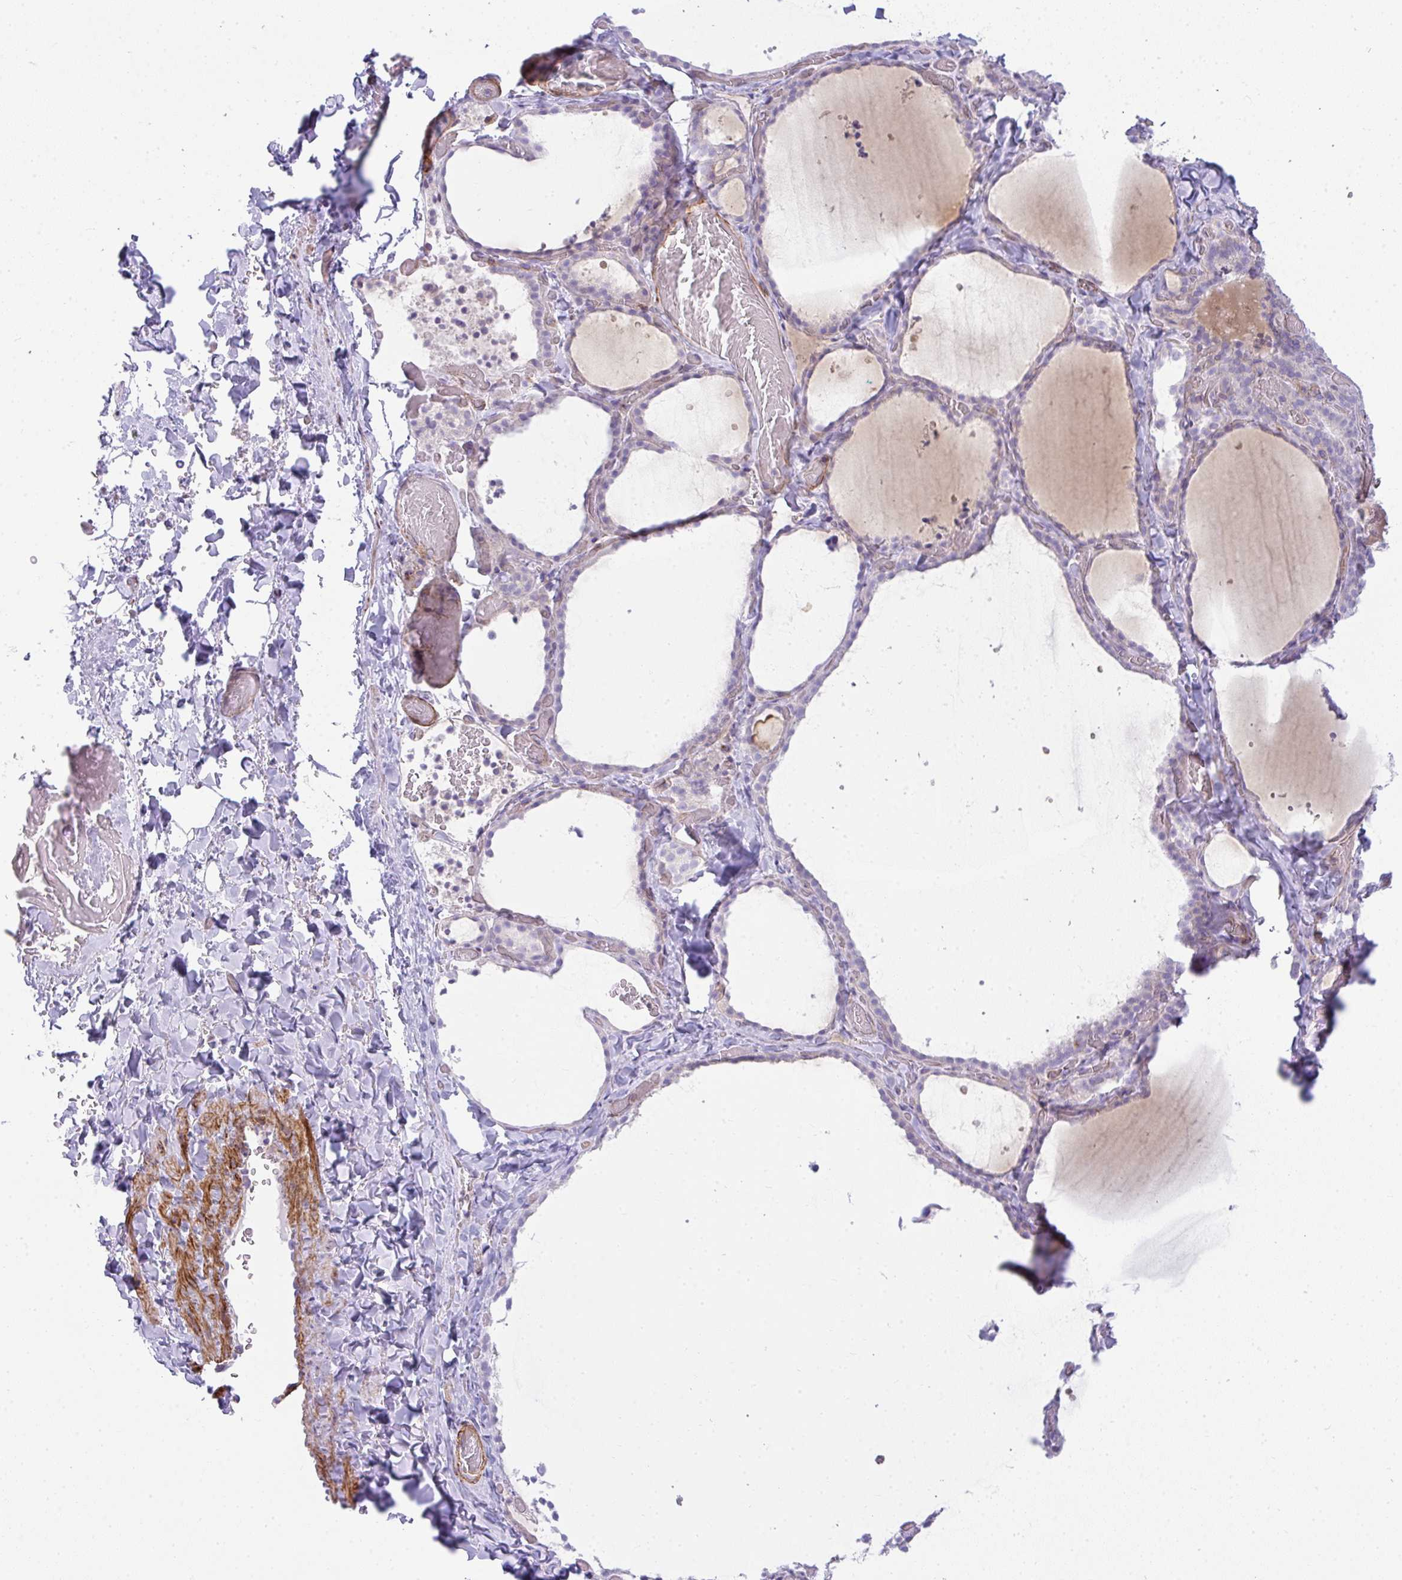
{"staining": {"intensity": "negative", "quantity": "none", "location": "none"}, "tissue": "thyroid gland", "cell_type": "Glandular cells", "image_type": "normal", "snomed": [{"axis": "morphology", "description": "Normal tissue, NOS"}, {"axis": "topography", "description": "Thyroid gland"}], "caption": "IHC image of unremarkable thyroid gland: thyroid gland stained with DAB displays no significant protein staining in glandular cells. The staining was performed using DAB (3,3'-diaminobenzidine) to visualize the protein expression in brown, while the nuclei were stained in blue with hematoxylin (Magnification: 20x).", "gene": "CDRT15", "patient": {"sex": "female", "age": 22}}